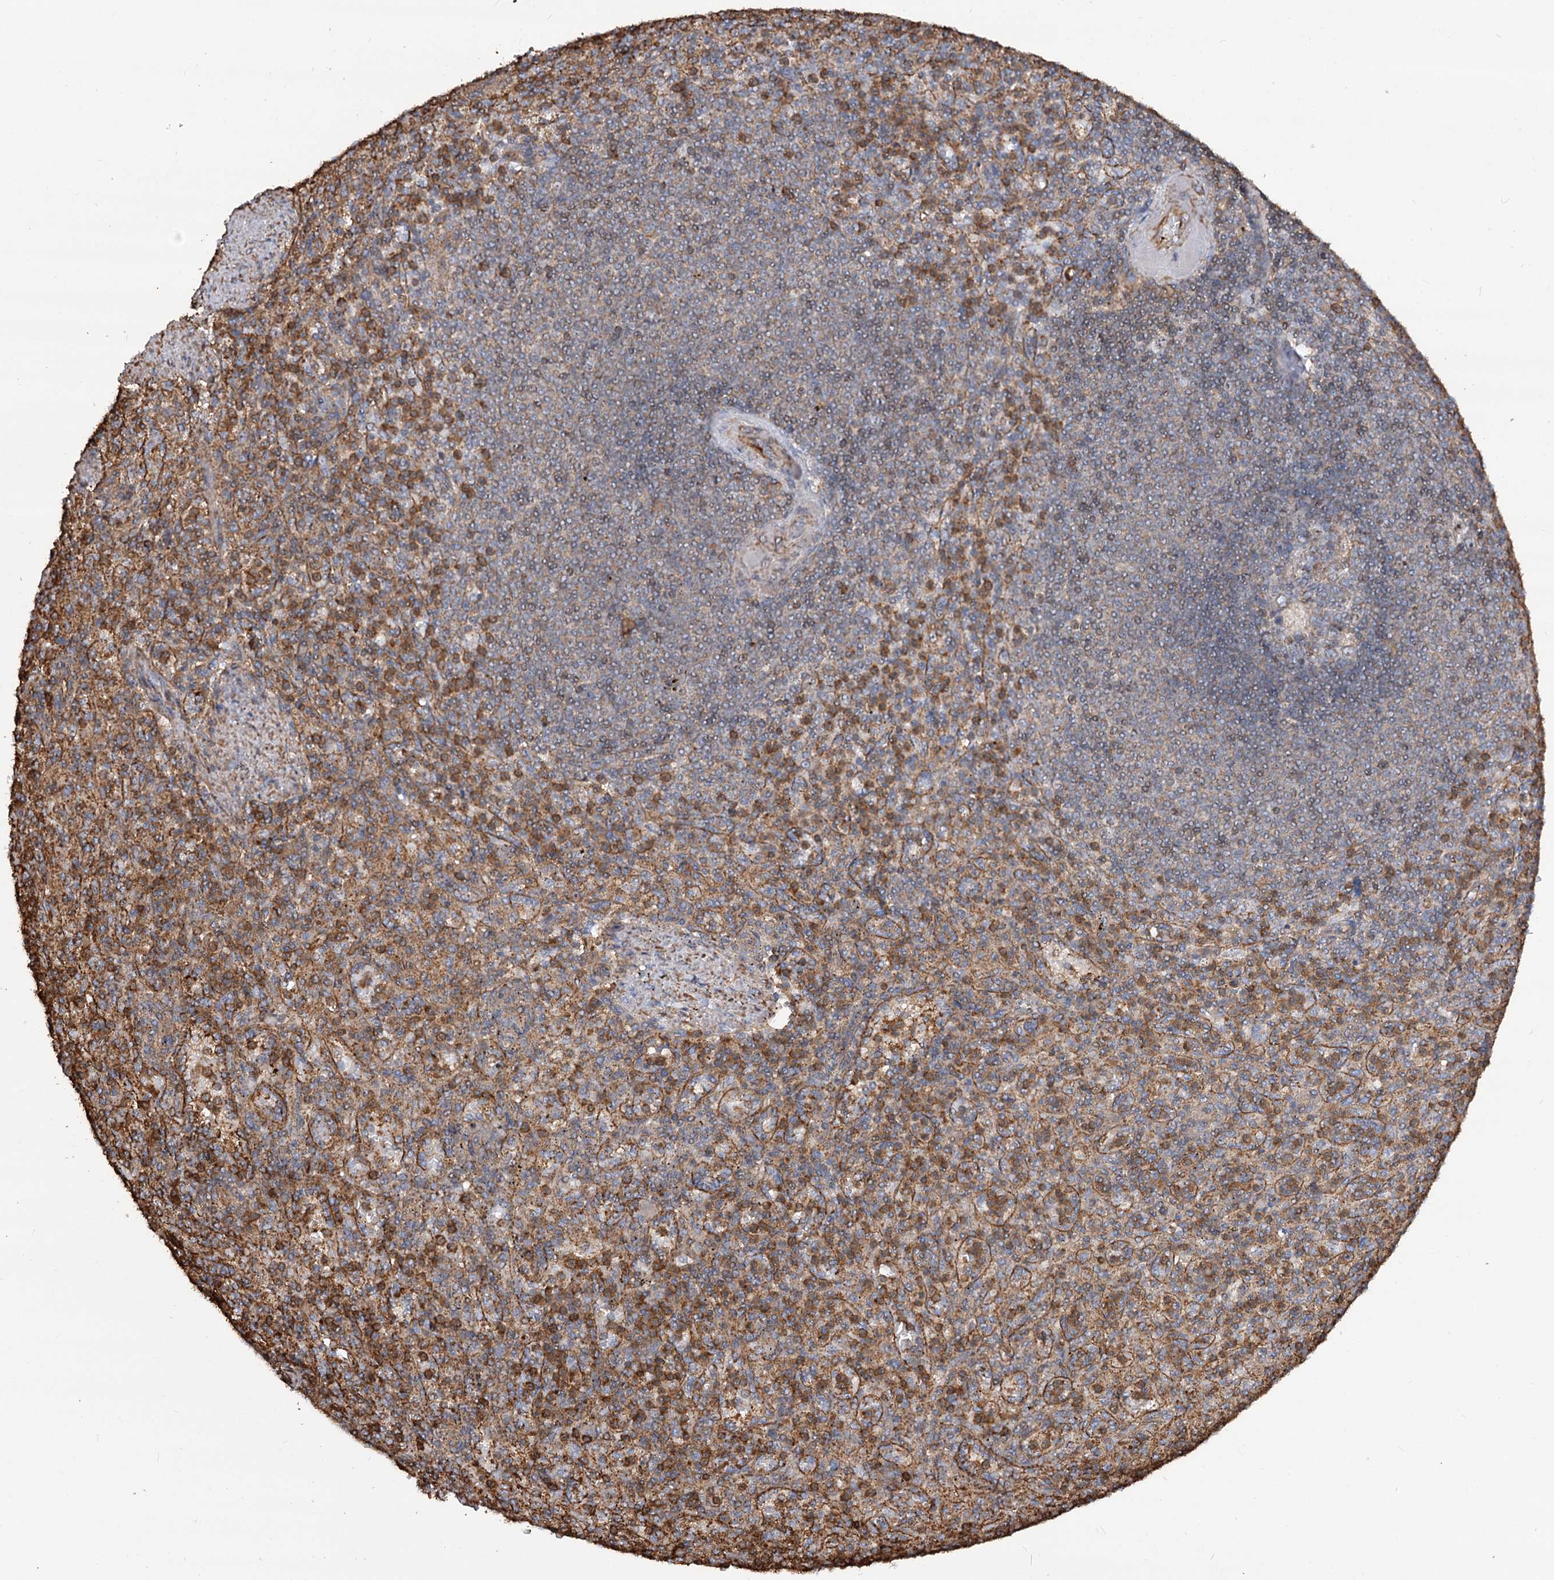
{"staining": {"intensity": "moderate", "quantity": "25%-75%", "location": "cytoplasmic/membranous"}, "tissue": "spleen", "cell_type": "Cells in red pulp", "image_type": "normal", "snomed": [{"axis": "morphology", "description": "Normal tissue, NOS"}, {"axis": "topography", "description": "Spleen"}], "caption": "IHC photomicrograph of normal human spleen stained for a protein (brown), which exhibits medium levels of moderate cytoplasmic/membranous positivity in about 25%-75% of cells in red pulp.", "gene": "WDR36", "patient": {"sex": "female", "age": 74}}